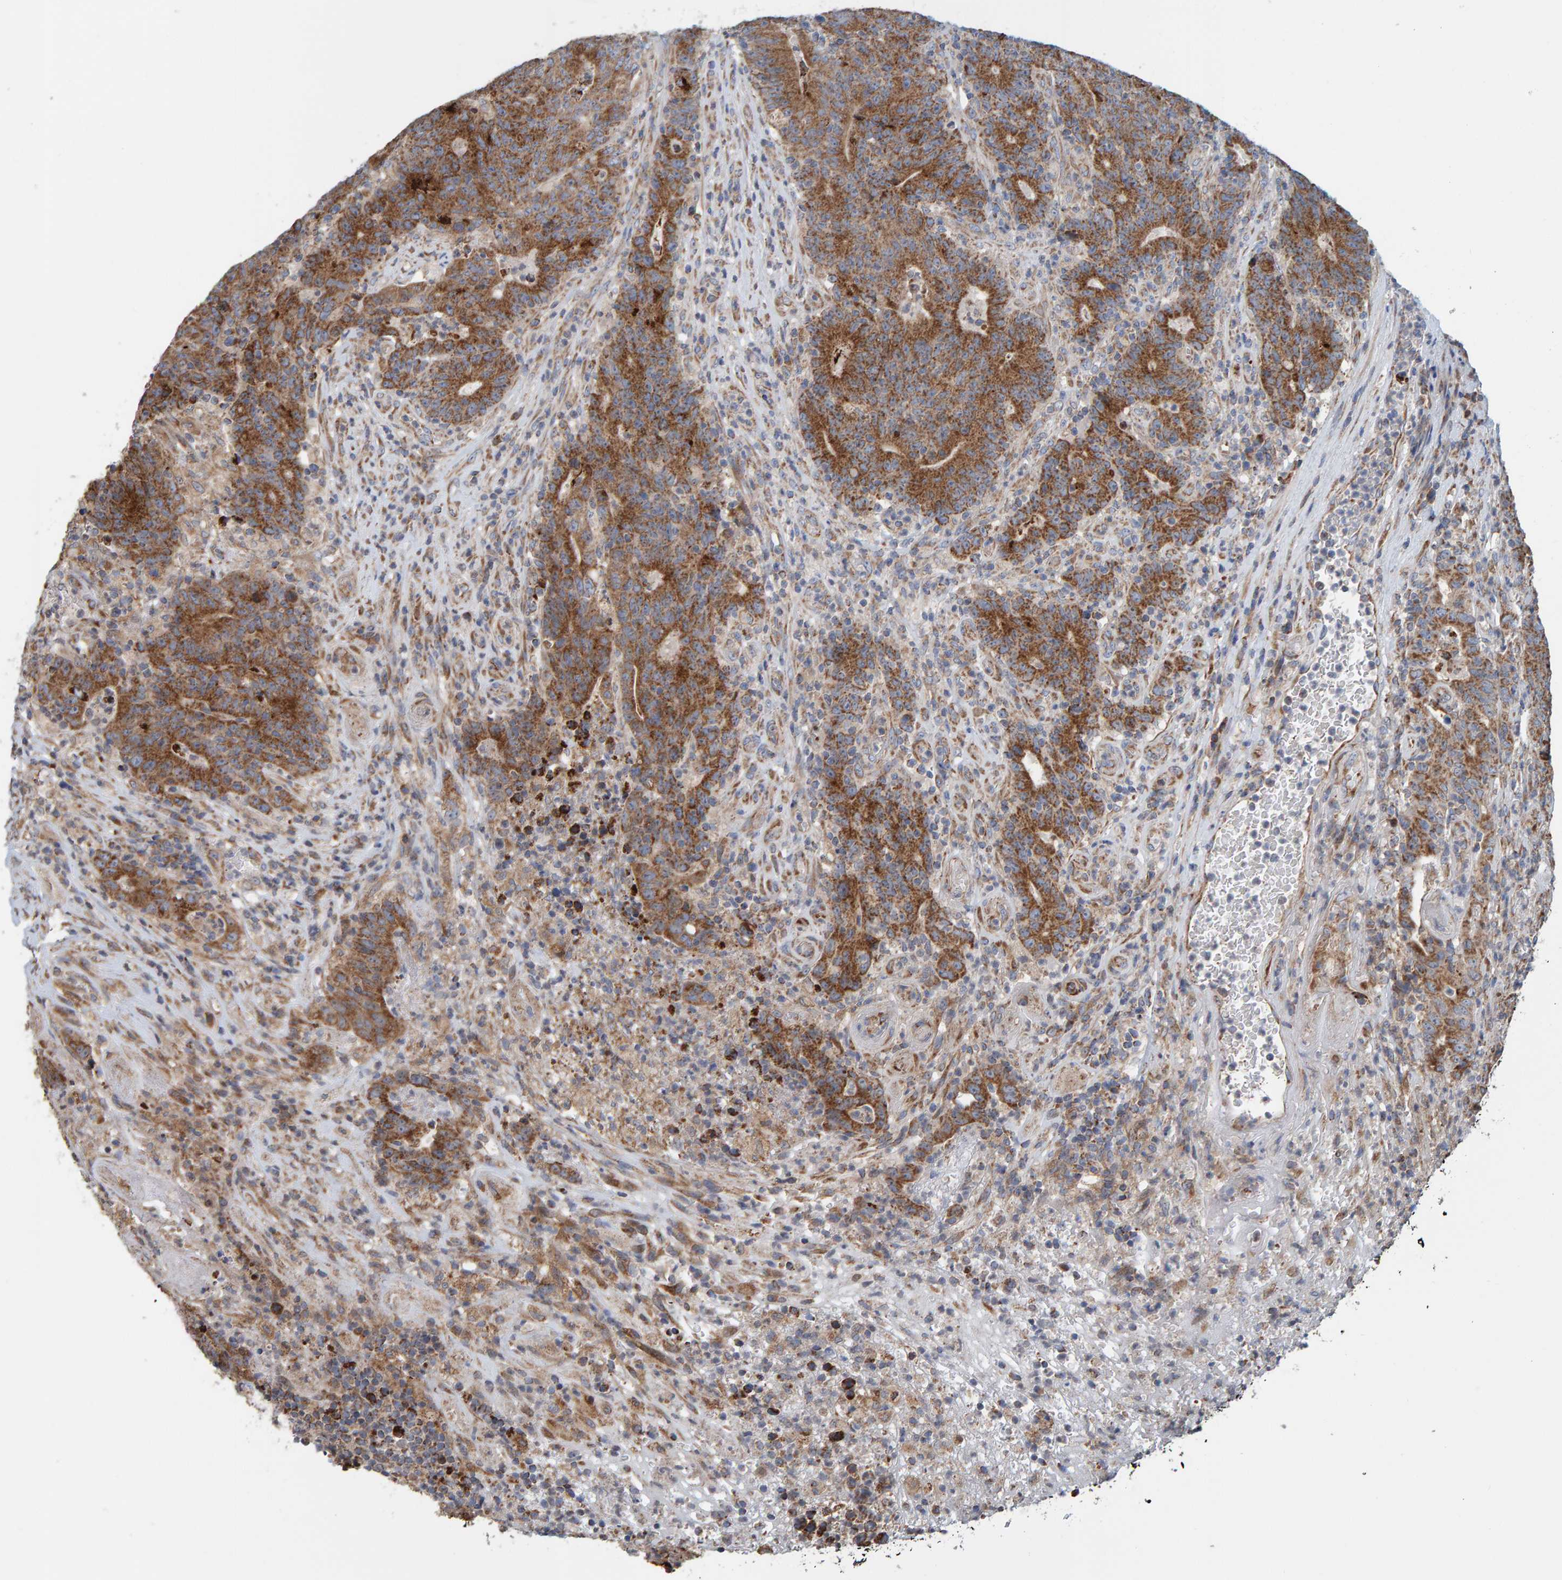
{"staining": {"intensity": "strong", "quantity": ">75%", "location": "cytoplasmic/membranous"}, "tissue": "colorectal cancer", "cell_type": "Tumor cells", "image_type": "cancer", "snomed": [{"axis": "morphology", "description": "Normal tissue, NOS"}, {"axis": "morphology", "description": "Adenocarcinoma, NOS"}, {"axis": "topography", "description": "Colon"}], "caption": "Human colorectal adenocarcinoma stained with a brown dye displays strong cytoplasmic/membranous positive expression in about >75% of tumor cells.", "gene": "MRPL45", "patient": {"sex": "female", "age": 75}}